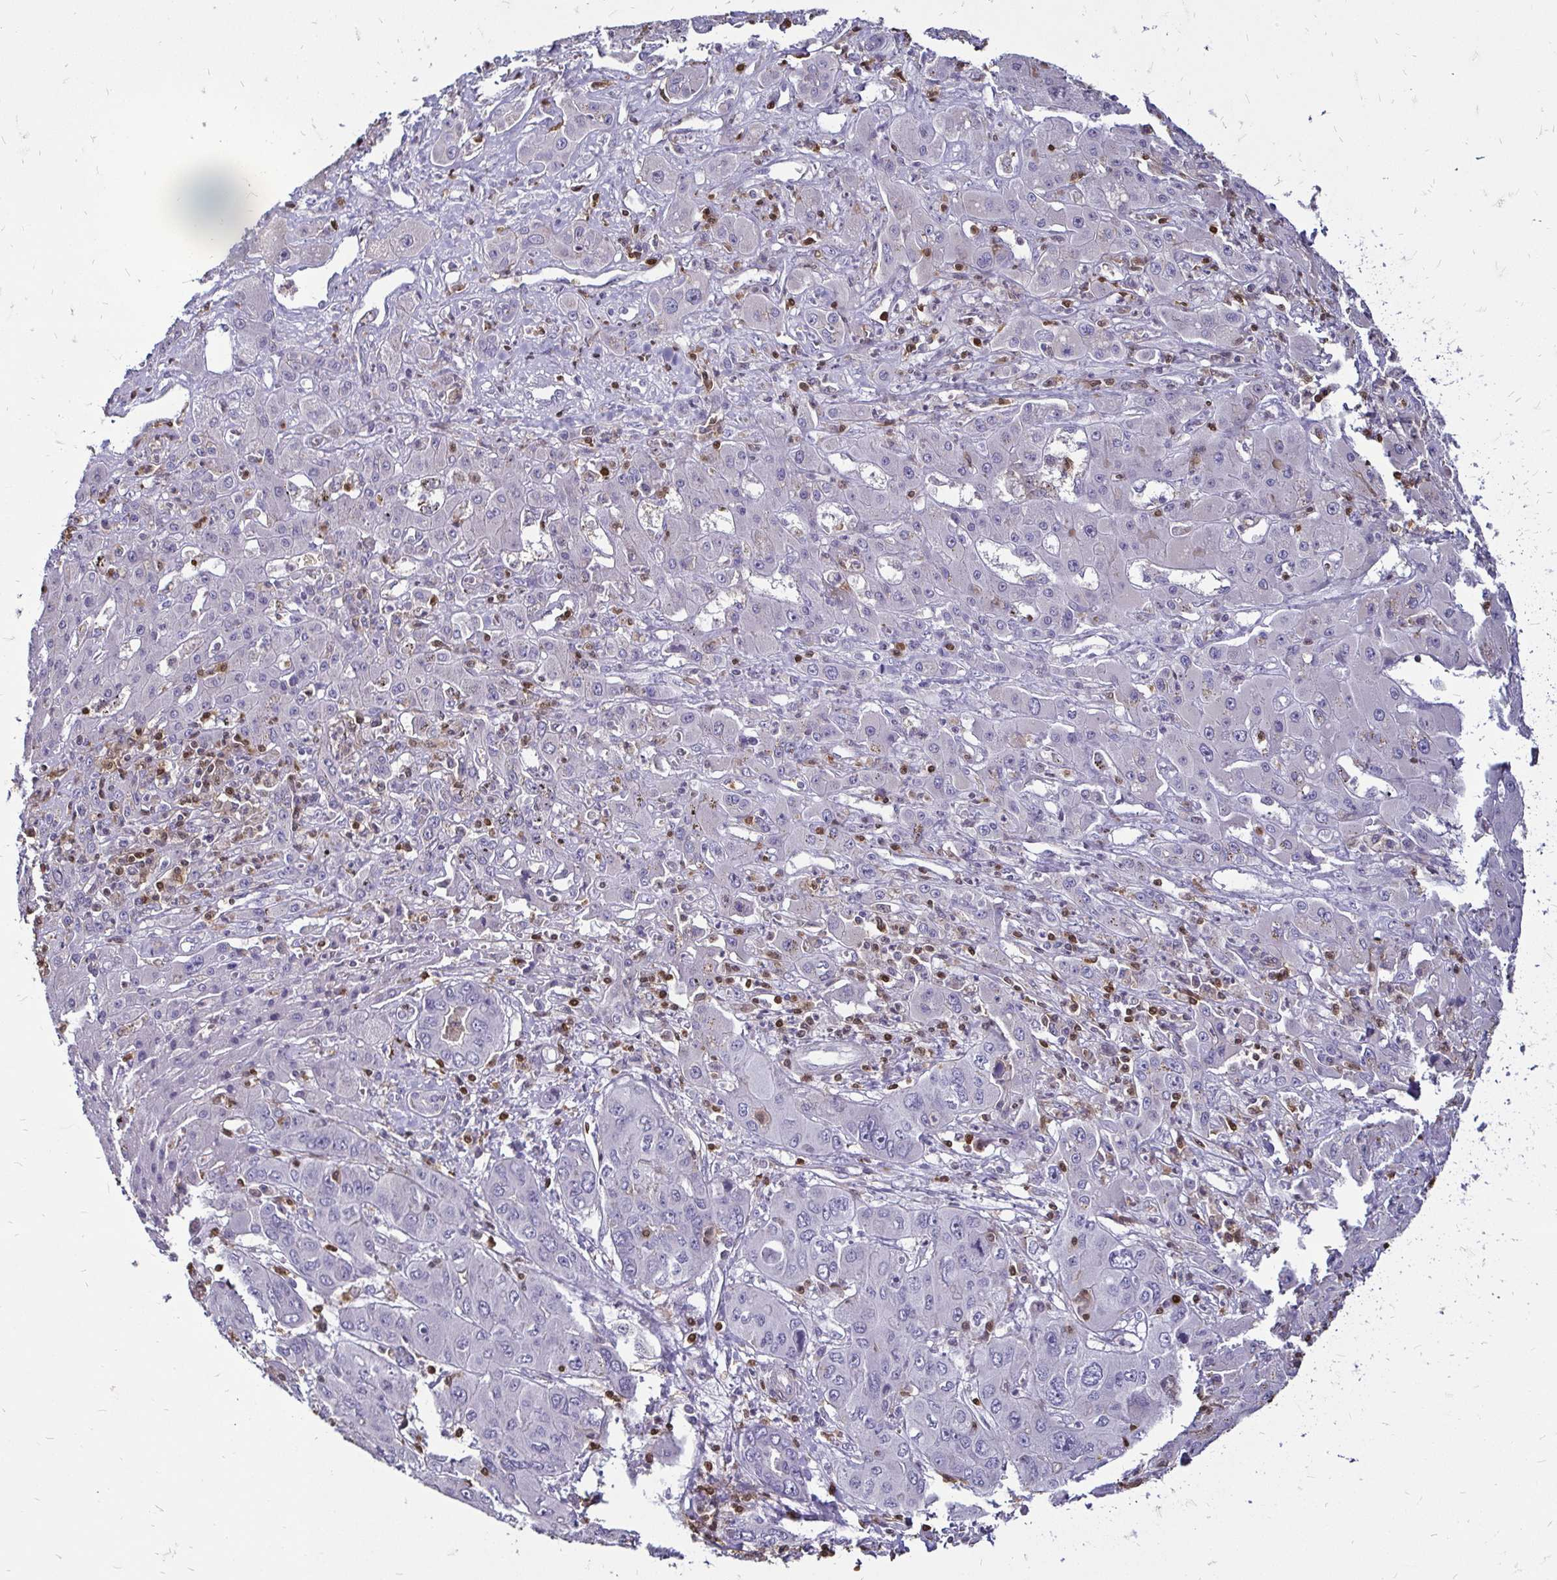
{"staining": {"intensity": "negative", "quantity": "none", "location": "none"}, "tissue": "liver cancer", "cell_type": "Tumor cells", "image_type": "cancer", "snomed": [{"axis": "morphology", "description": "Cholangiocarcinoma"}, {"axis": "topography", "description": "Liver"}], "caption": "An immunohistochemistry image of cholangiocarcinoma (liver) is shown. There is no staining in tumor cells of cholangiocarcinoma (liver).", "gene": "ZFP1", "patient": {"sex": "male", "age": 67}}